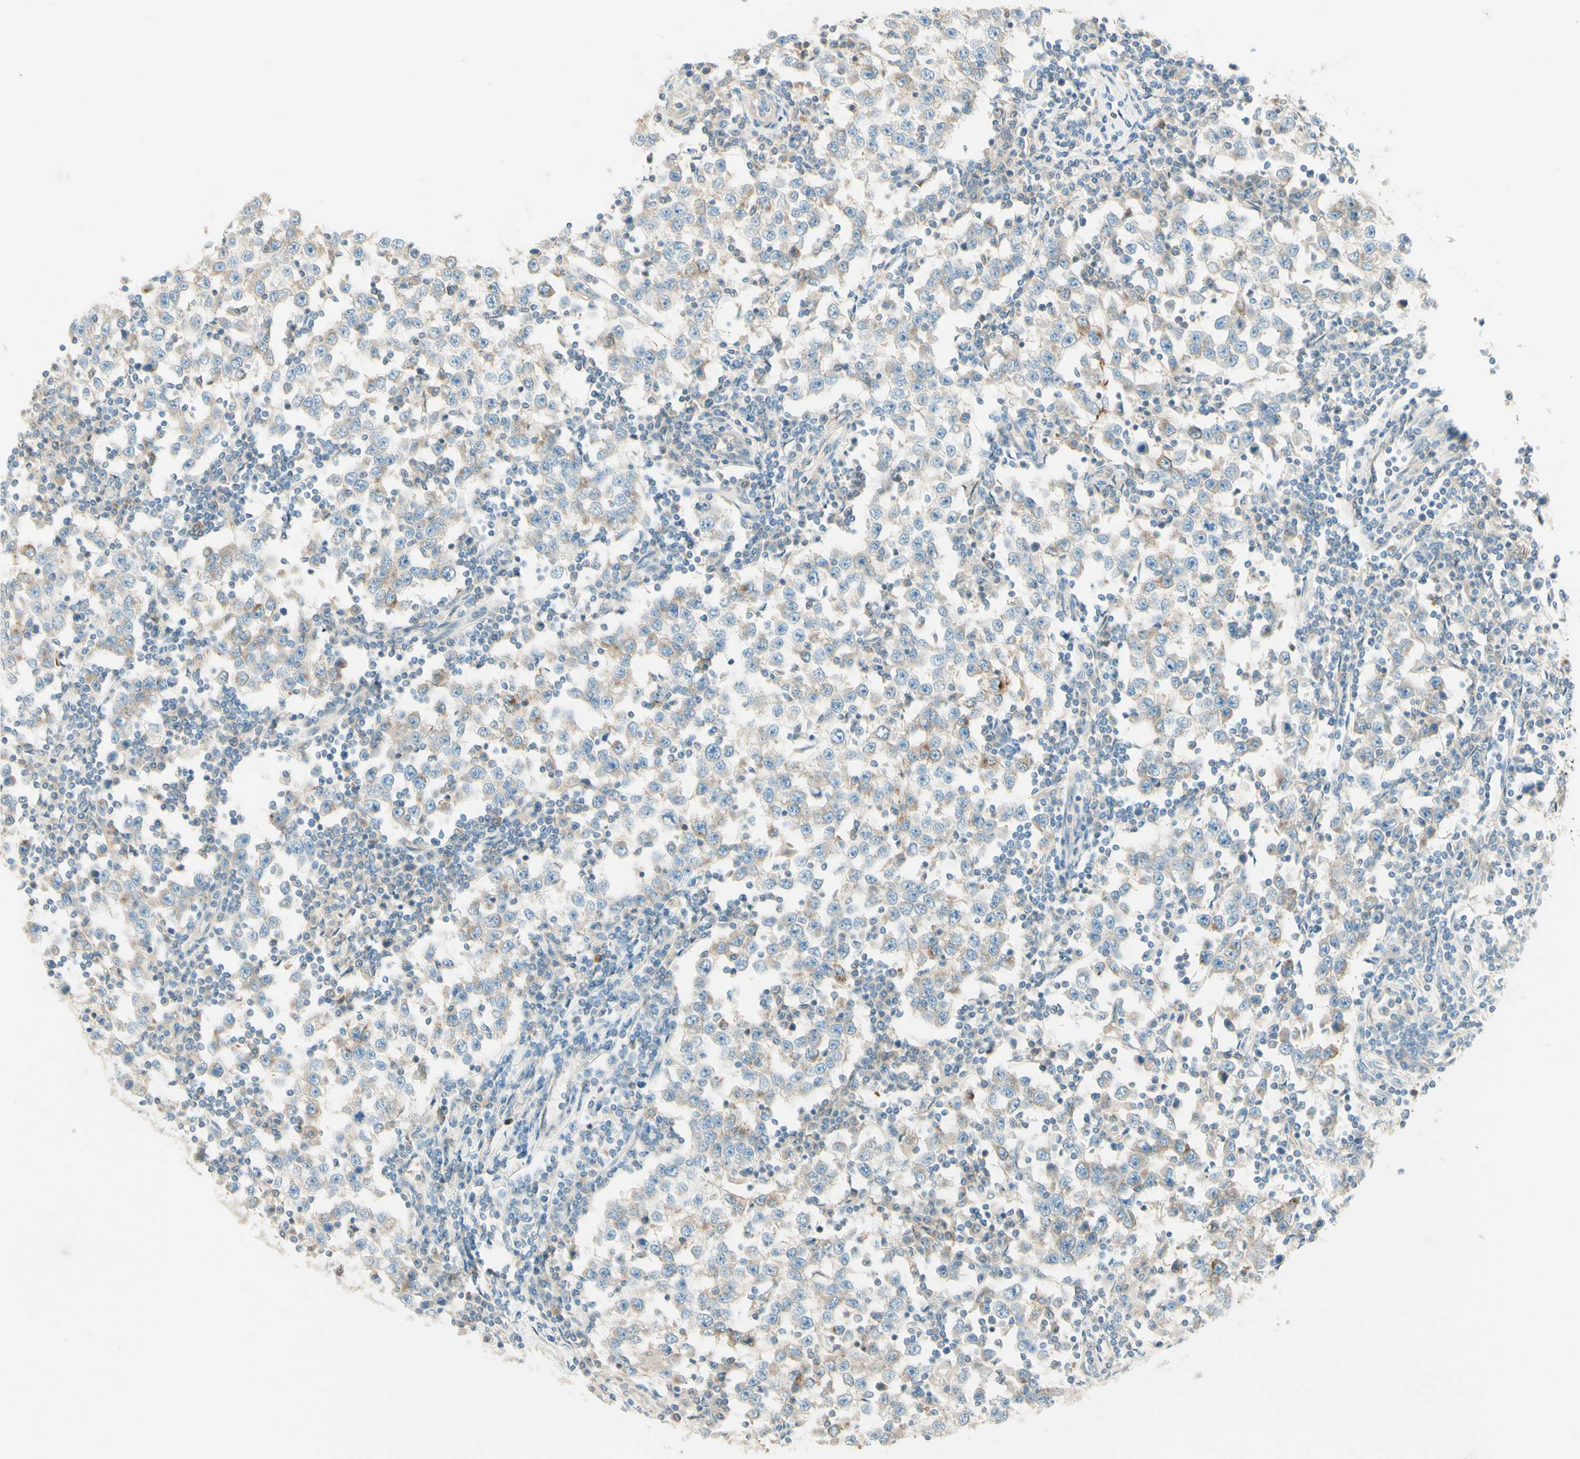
{"staining": {"intensity": "weak", "quantity": "25%-75%", "location": "cytoplasmic/membranous"}, "tissue": "testis cancer", "cell_type": "Tumor cells", "image_type": "cancer", "snomed": [{"axis": "morphology", "description": "Seminoma, NOS"}, {"axis": "topography", "description": "Testis"}], "caption": "Protein expression analysis of human testis seminoma reveals weak cytoplasmic/membranous staining in about 25%-75% of tumor cells.", "gene": "PROM1", "patient": {"sex": "male", "age": 65}}